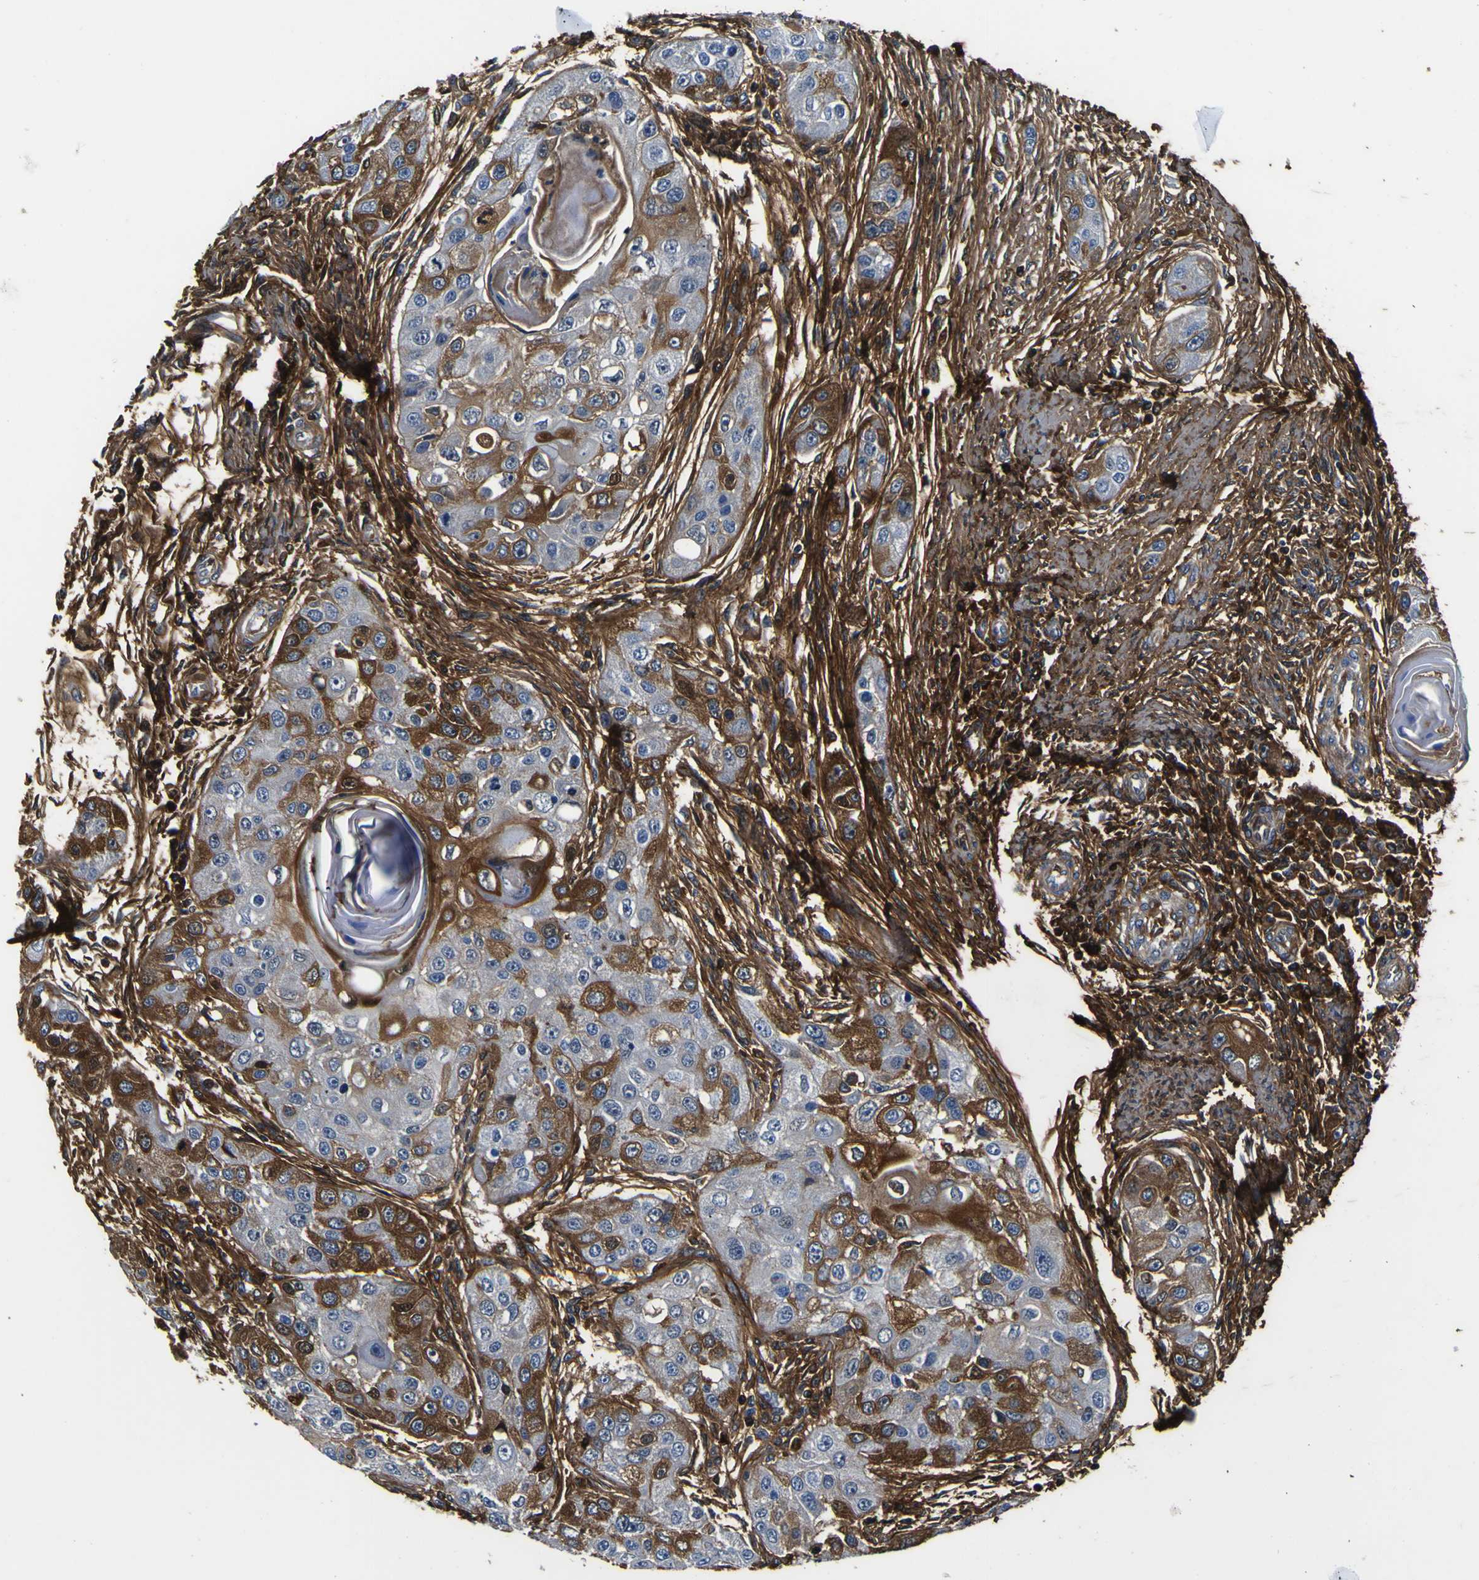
{"staining": {"intensity": "moderate", "quantity": "25%-75%", "location": "cytoplasmic/membranous"}, "tissue": "head and neck cancer", "cell_type": "Tumor cells", "image_type": "cancer", "snomed": [{"axis": "morphology", "description": "Normal tissue, NOS"}, {"axis": "morphology", "description": "Squamous cell carcinoma, NOS"}, {"axis": "topography", "description": "Skeletal muscle"}, {"axis": "topography", "description": "Head-Neck"}], "caption": "Head and neck cancer (squamous cell carcinoma) stained with a protein marker displays moderate staining in tumor cells.", "gene": "POSTN", "patient": {"sex": "male", "age": 51}}